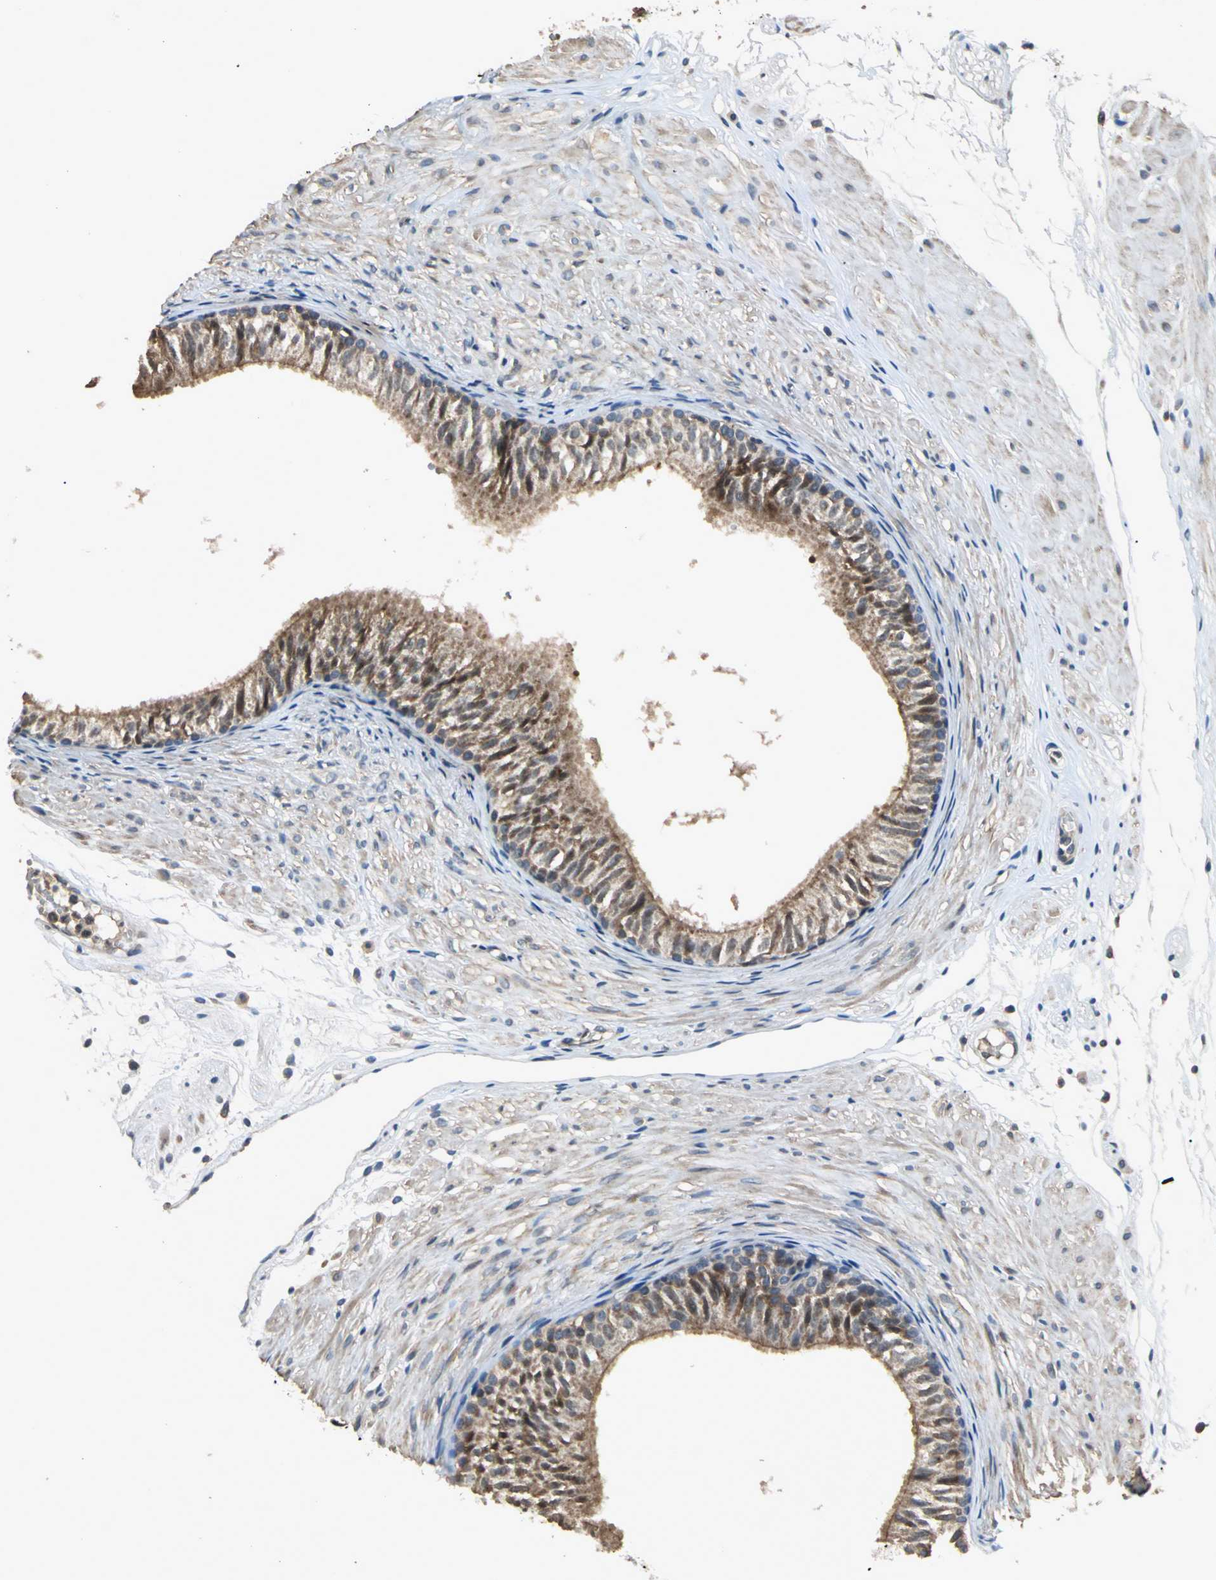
{"staining": {"intensity": "moderate", "quantity": ">75%", "location": "cytoplasmic/membranous"}, "tissue": "epididymis", "cell_type": "Glandular cells", "image_type": "normal", "snomed": [{"axis": "morphology", "description": "Normal tissue, NOS"}, {"axis": "morphology", "description": "Atrophy, NOS"}, {"axis": "topography", "description": "Testis"}, {"axis": "topography", "description": "Epididymis"}], "caption": "Epididymis stained with a protein marker shows moderate staining in glandular cells.", "gene": "EIF2B2", "patient": {"sex": "male", "age": 18}}